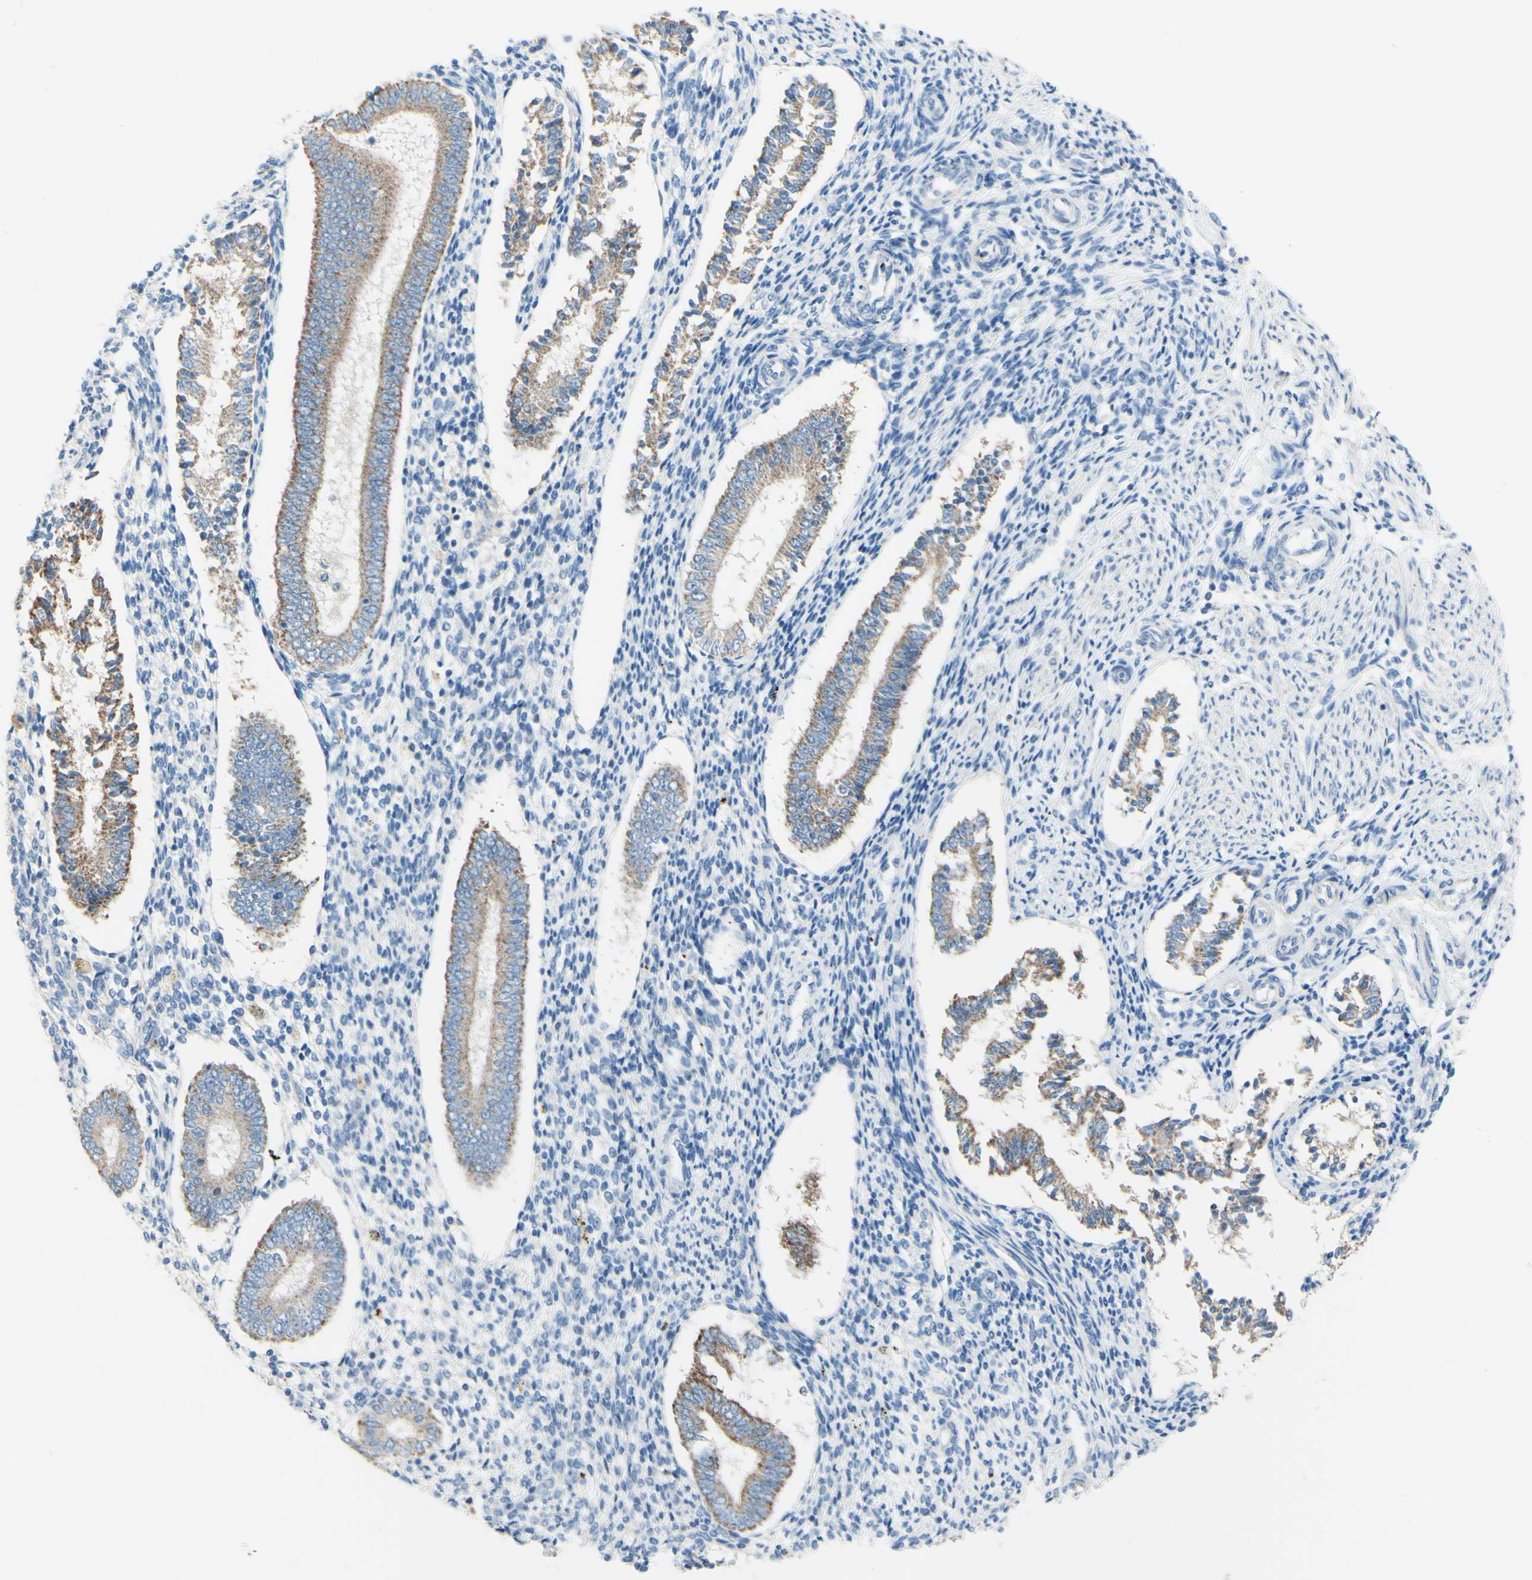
{"staining": {"intensity": "negative", "quantity": "none", "location": "none"}, "tissue": "endometrium", "cell_type": "Cells in endometrial stroma", "image_type": "normal", "snomed": [{"axis": "morphology", "description": "Normal tissue, NOS"}, {"axis": "topography", "description": "Endometrium"}], "caption": "The micrograph displays no staining of cells in endometrial stroma in normal endometrium.", "gene": "ACADL", "patient": {"sex": "female", "age": 42}}